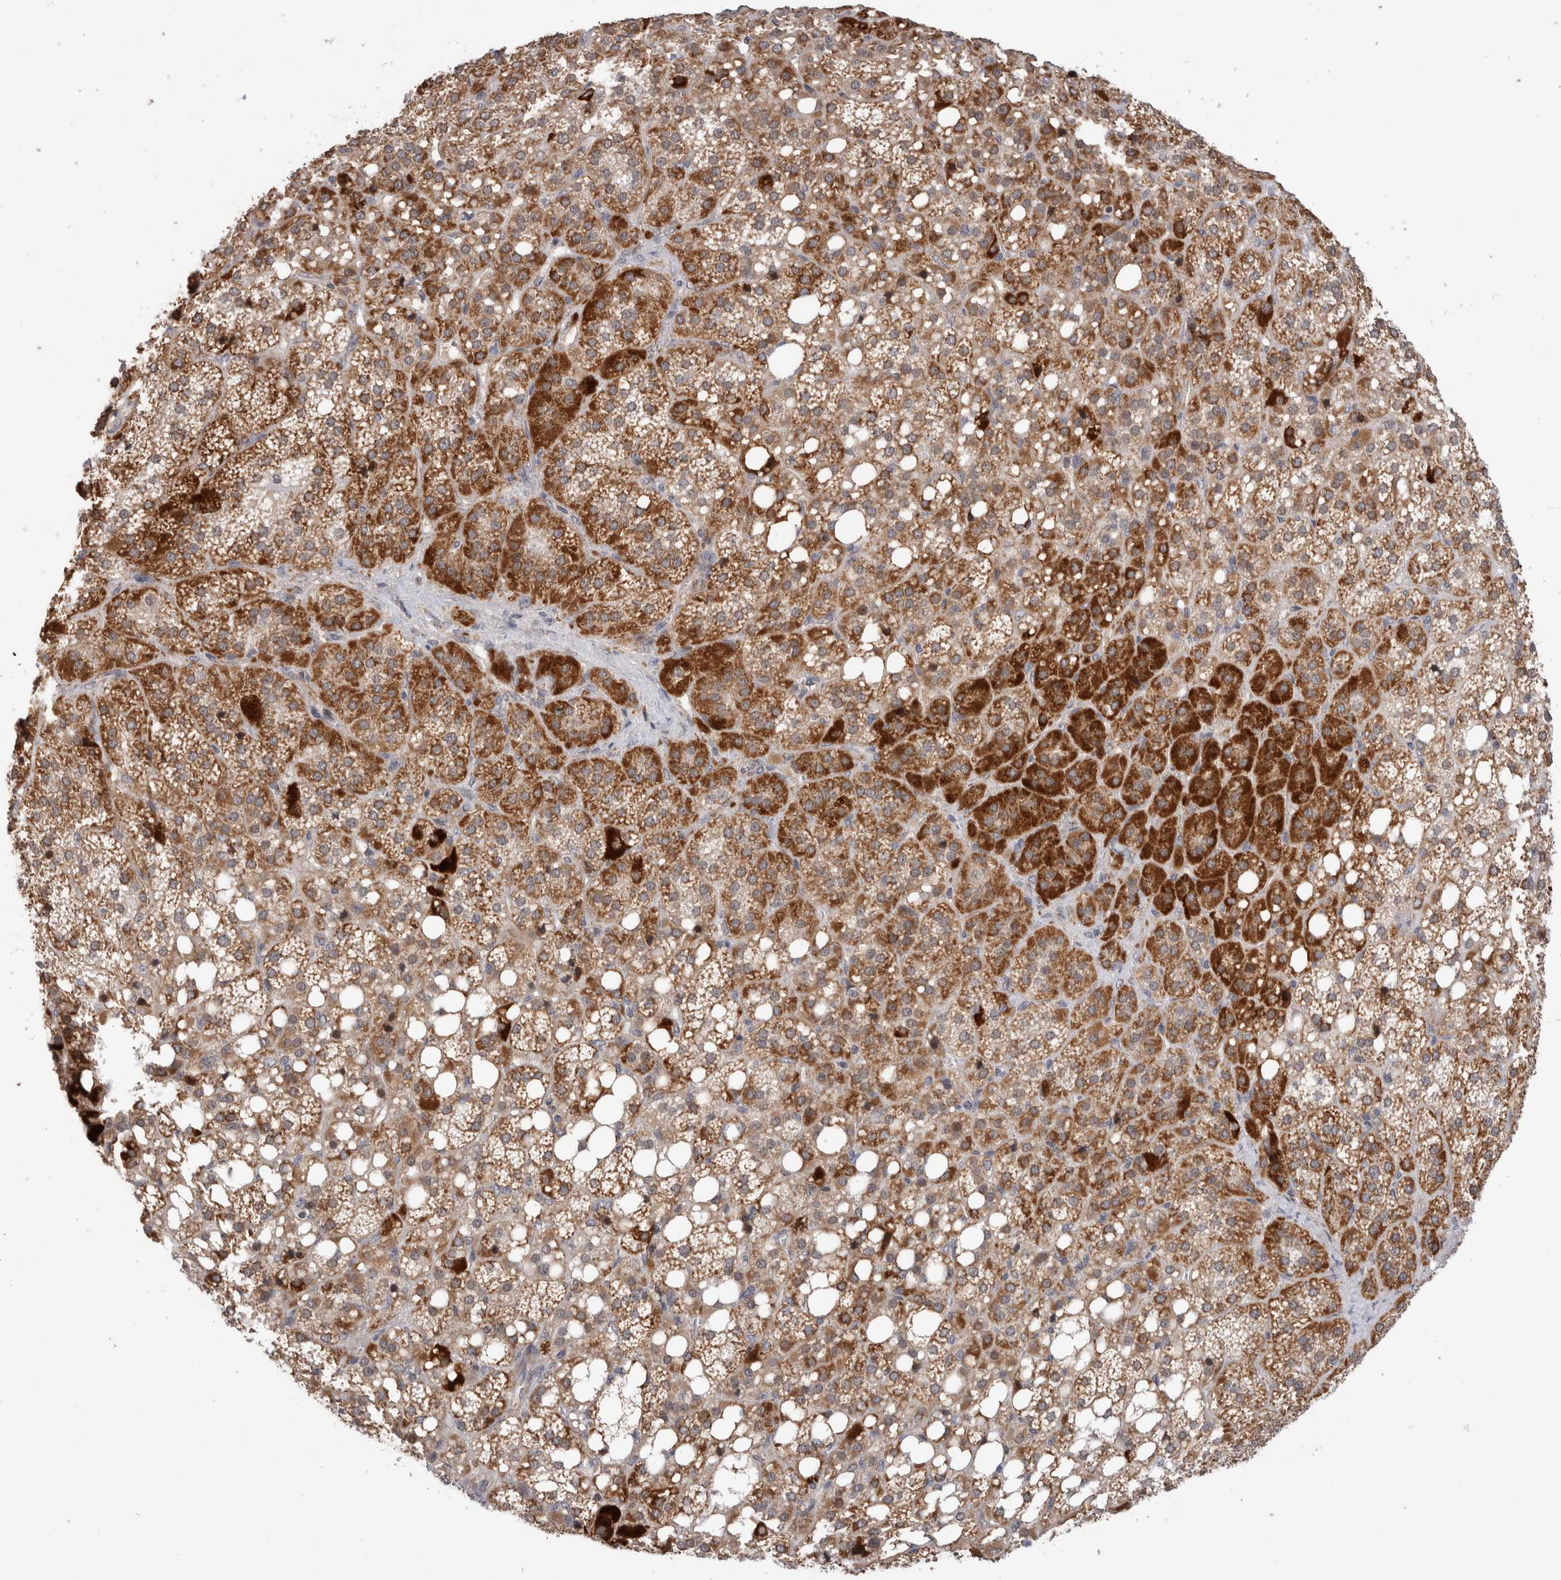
{"staining": {"intensity": "strong", "quantity": ">75%", "location": "cytoplasmic/membranous"}, "tissue": "adrenal gland", "cell_type": "Glandular cells", "image_type": "normal", "snomed": [{"axis": "morphology", "description": "Normal tissue, NOS"}, {"axis": "topography", "description": "Adrenal gland"}], "caption": "Approximately >75% of glandular cells in normal adrenal gland reveal strong cytoplasmic/membranous protein staining as visualized by brown immunohistochemical staining.", "gene": "MRPL37", "patient": {"sex": "female", "age": 59}}